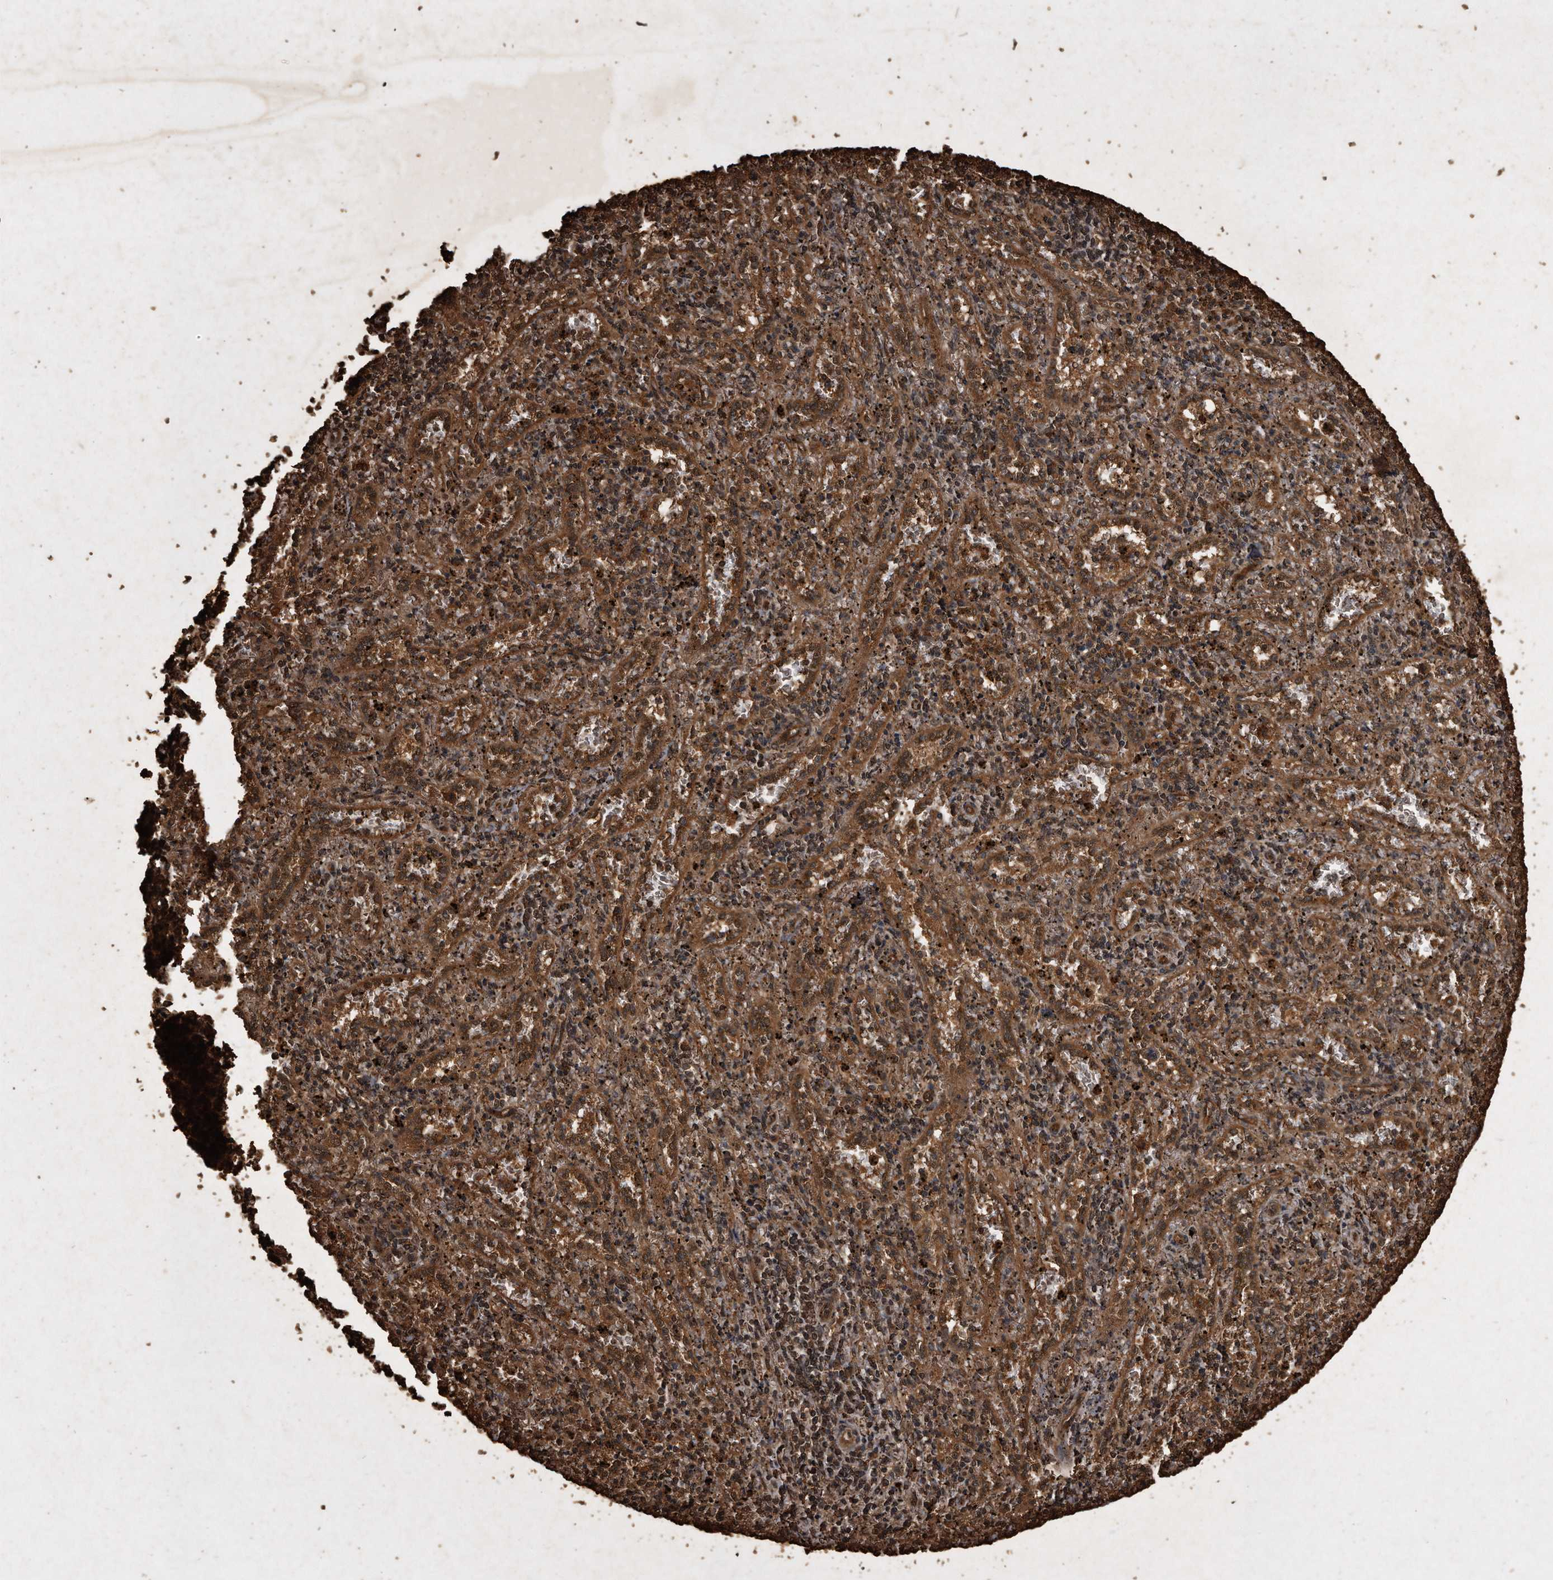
{"staining": {"intensity": "moderate", "quantity": ">75%", "location": "cytoplasmic/membranous"}, "tissue": "spleen", "cell_type": "Cells in red pulp", "image_type": "normal", "snomed": [{"axis": "morphology", "description": "Normal tissue, NOS"}, {"axis": "topography", "description": "Spleen"}], "caption": "This image exhibits IHC staining of unremarkable spleen, with medium moderate cytoplasmic/membranous staining in approximately >75% of cells in red pulp.", "gene": "CFLAR", "patient": {"sex": "male", "age": 11}}